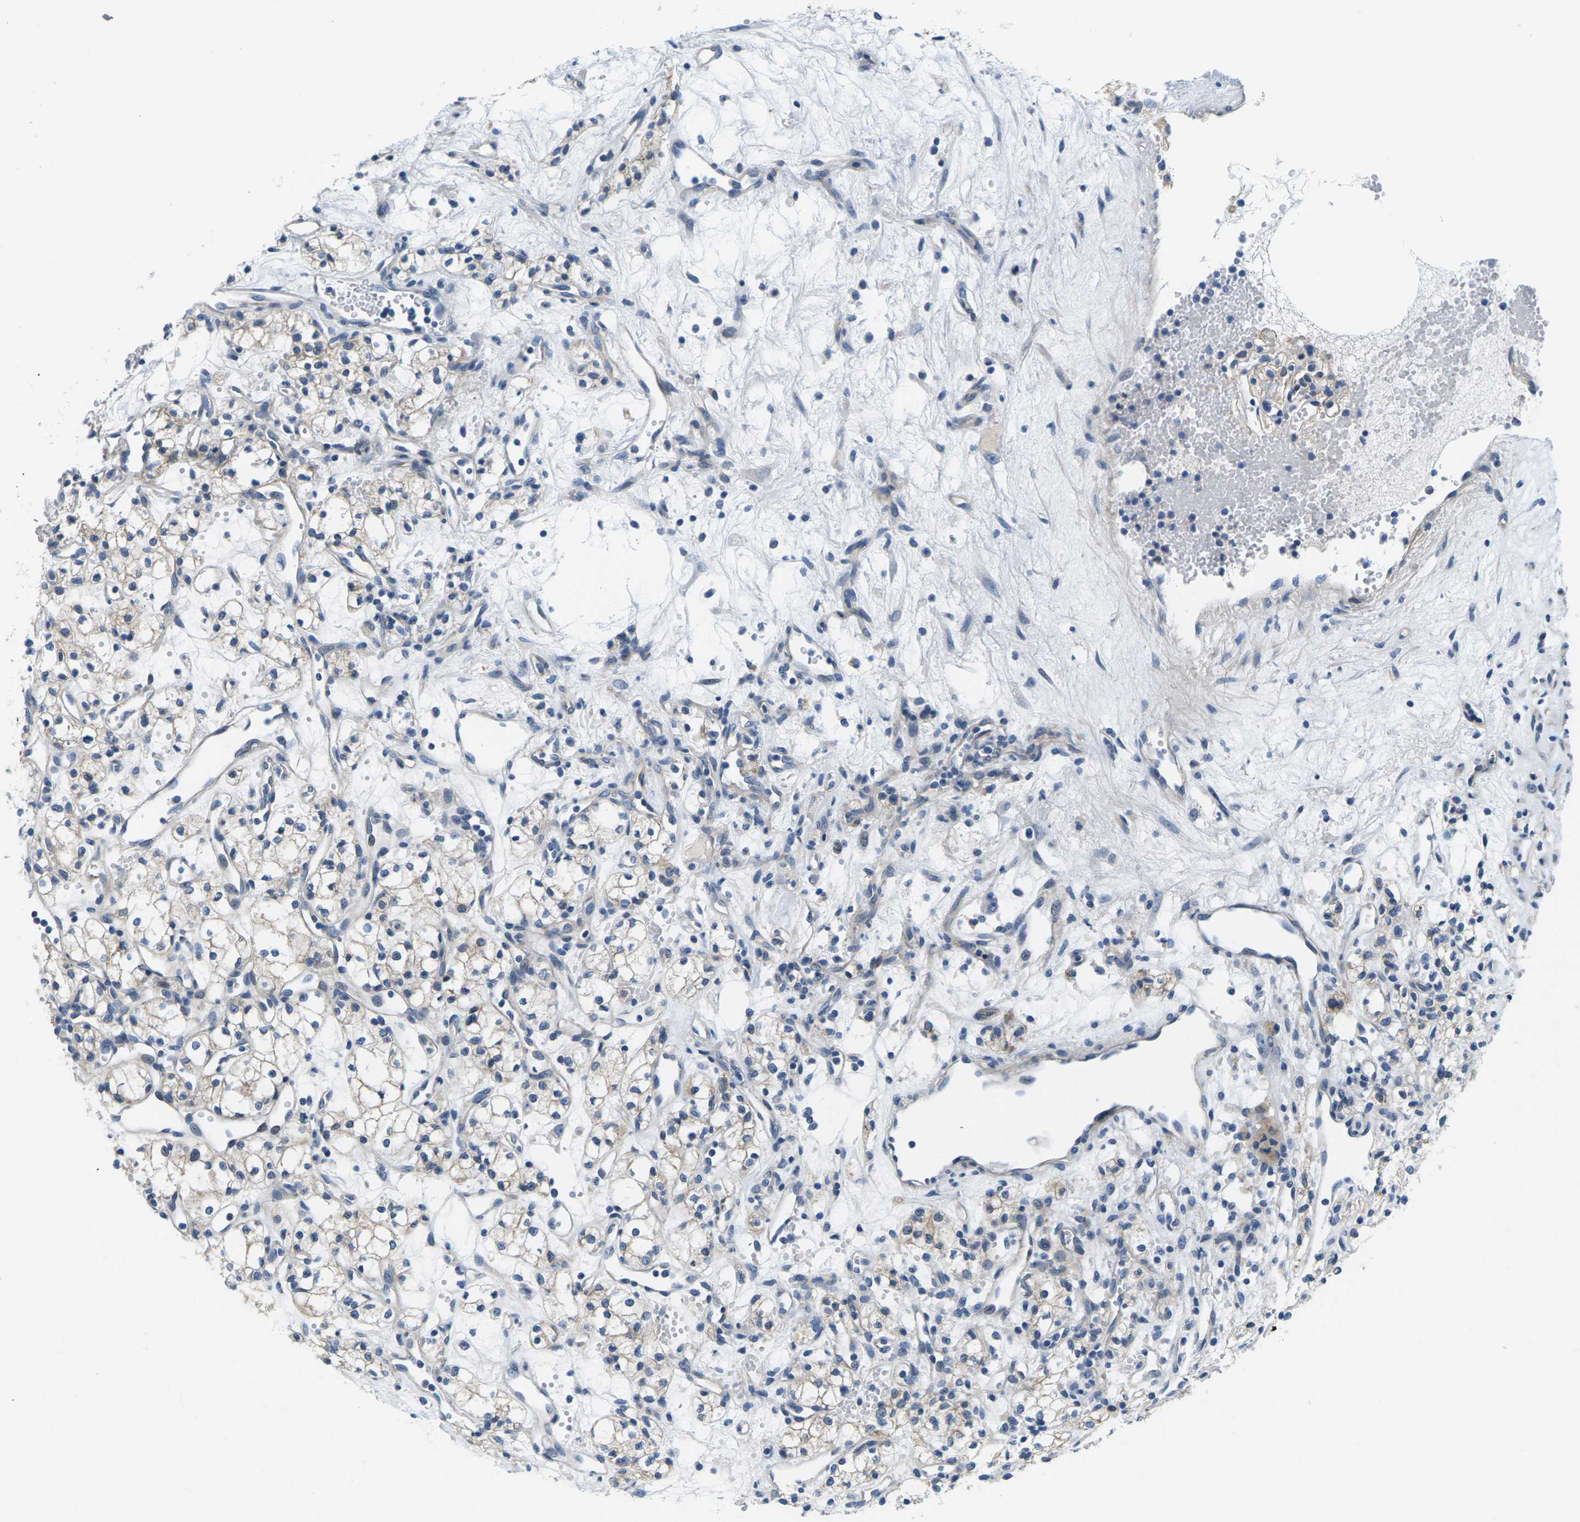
{"staining": {"intensity": "negative", "quantity": "none", "location": "none"}, "tissue": "renal cancer", "cell_type": "Tumor cells", "image_type": "cancer", "snomed": [{"axis": "morphology", "description": "Adenocarcinoma, NOS"}, {"axis": "topography", "description": "Kidney"}], "caption": "This is an immunohistochemistry photomicrograph of renal cancer (adenocarcinoma). There is no positivity in tumor cells.", "gene": "TSPAN2", "patient": {"sex": "male", "age": 59}}